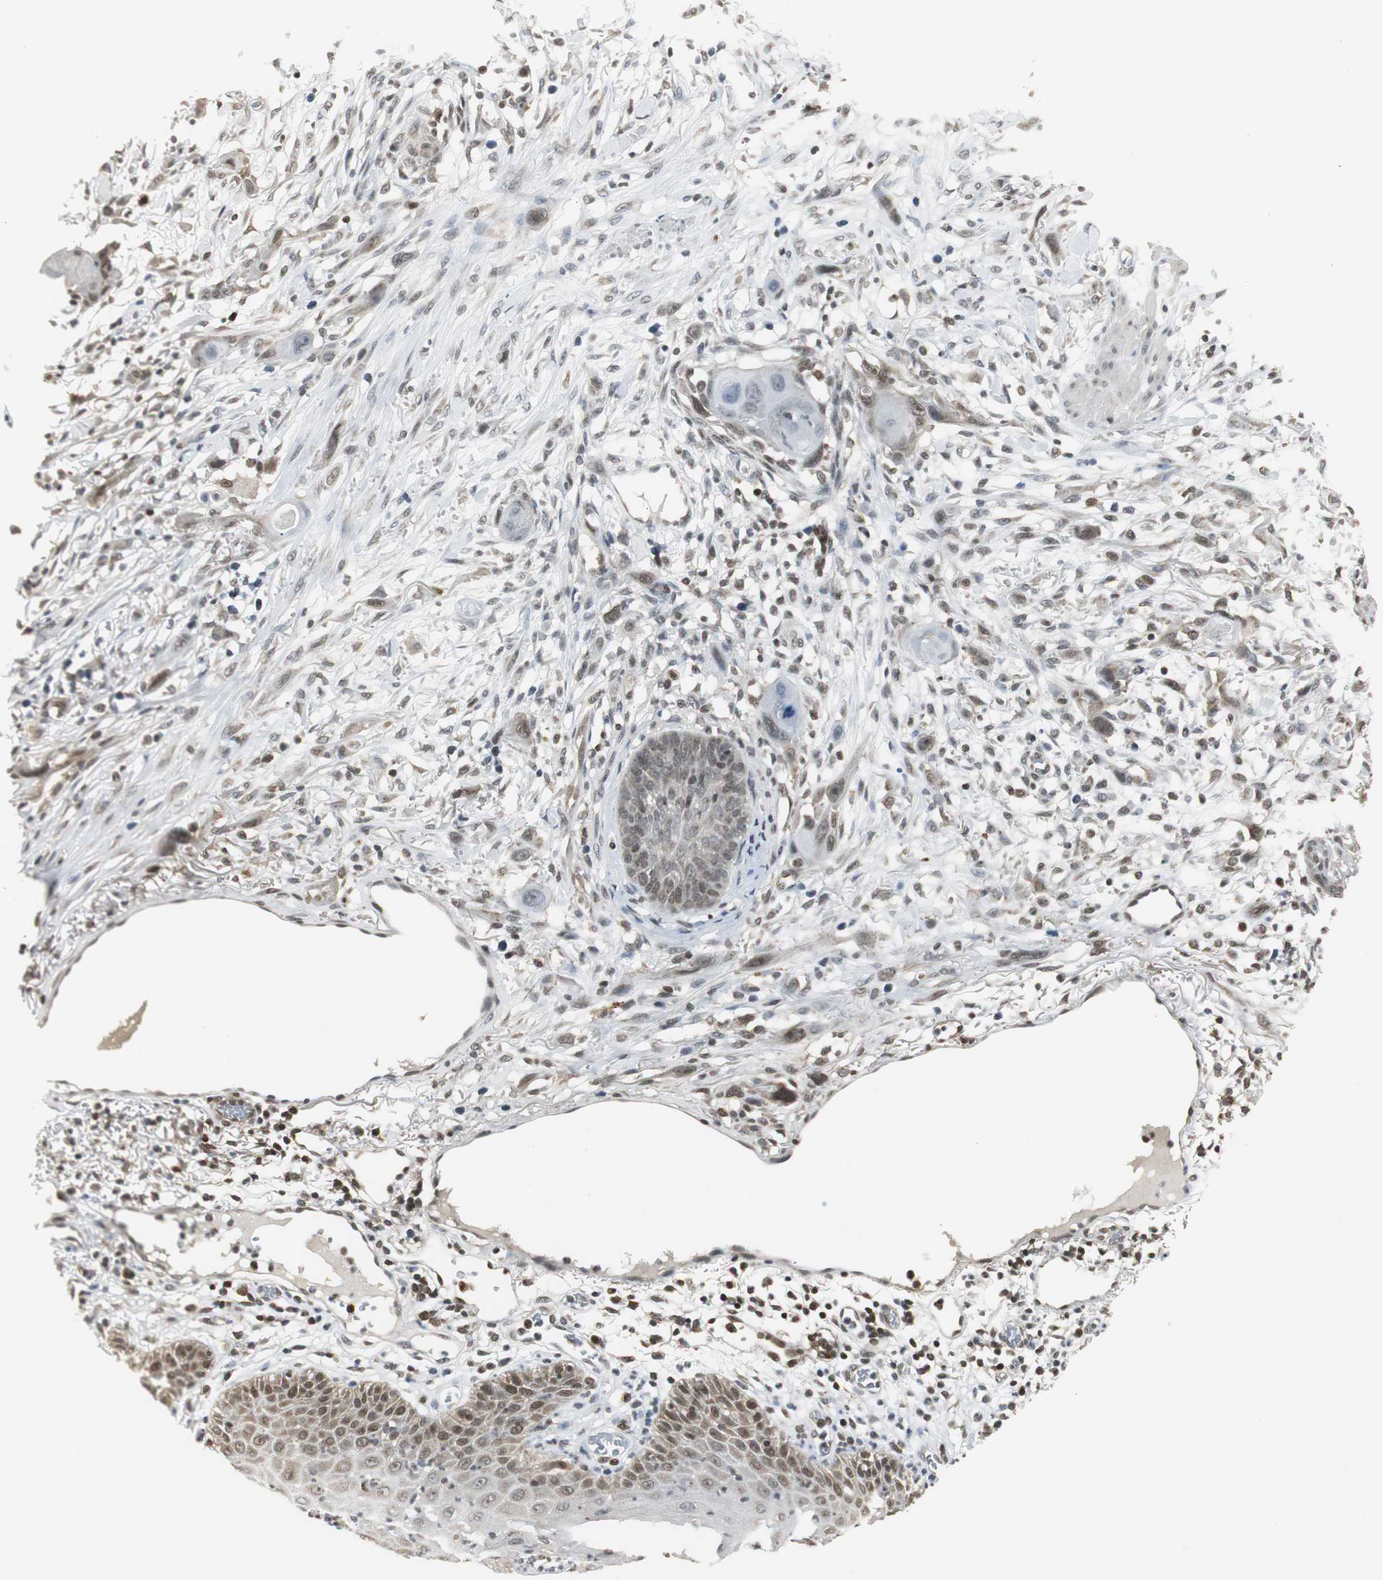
{"staining": {"intensity": "weak", "quantity": "25%-75%", "location": "nuclear"}, "tissue": "skin cancer", "cell_type": "Tumor cells", "image_type": "cancer", "snomed": [{"axis": "morphology", "description": "Normal tissue, NOS"}, {"axis": "morphology", "description": "Squamous cell carcinoma, NOS"}, {"axis": "topography", "description": "Skin"}], "caption": "This micrograph reveals skin squamous cell carcinoma stained with immunohistochemistry (IHC) to label a protein in brown. The nuclear of tumor cells show weak positivity for the protein. Nuclei are counter-stained blue.", "gene": "MPG", "patient": {"sex": "female", "age": 59}}